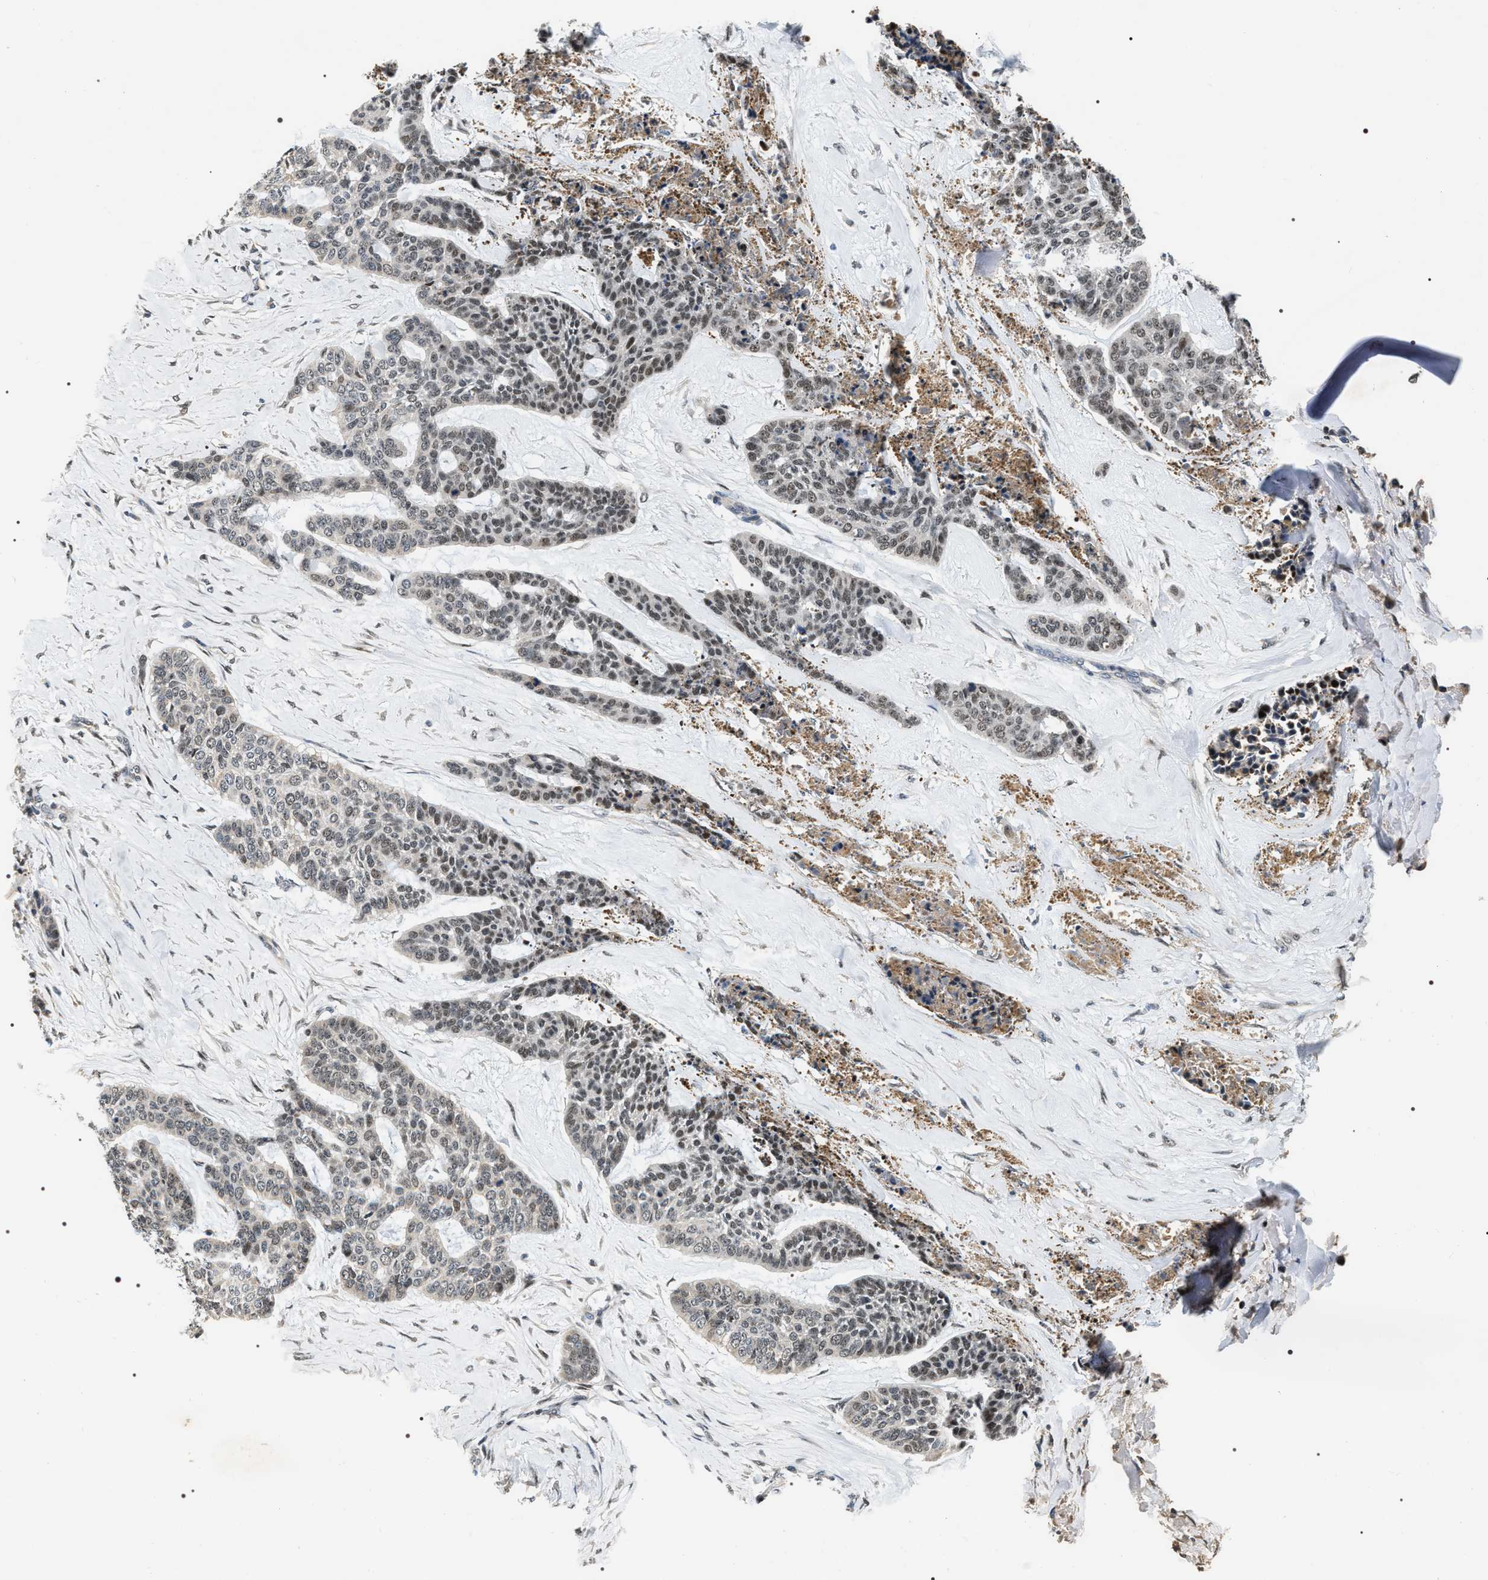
{"staining": {"intensity": "moderate", "quantity": "25%-75%", "location": "nuclear"}, "tissue": "skin cancer", "cell_type": "Tumor cells", "image_type": "cancer", "snomed": [{"axis": "morphology", "description": "Basal cell carcinoma"}, {"axis": "topography", "description": "Skin"}], "caption": "Skin basal cell carcinoma tissue displays moderate nuclear positivity in about 25%-75% of tumor cells, visualized by immunohistochemistry. (DAB IHC, brown staining for protein, blue staining for nuclei).", "gene": "C7orf25", "patient": {"sex": "female", "age": 64}}